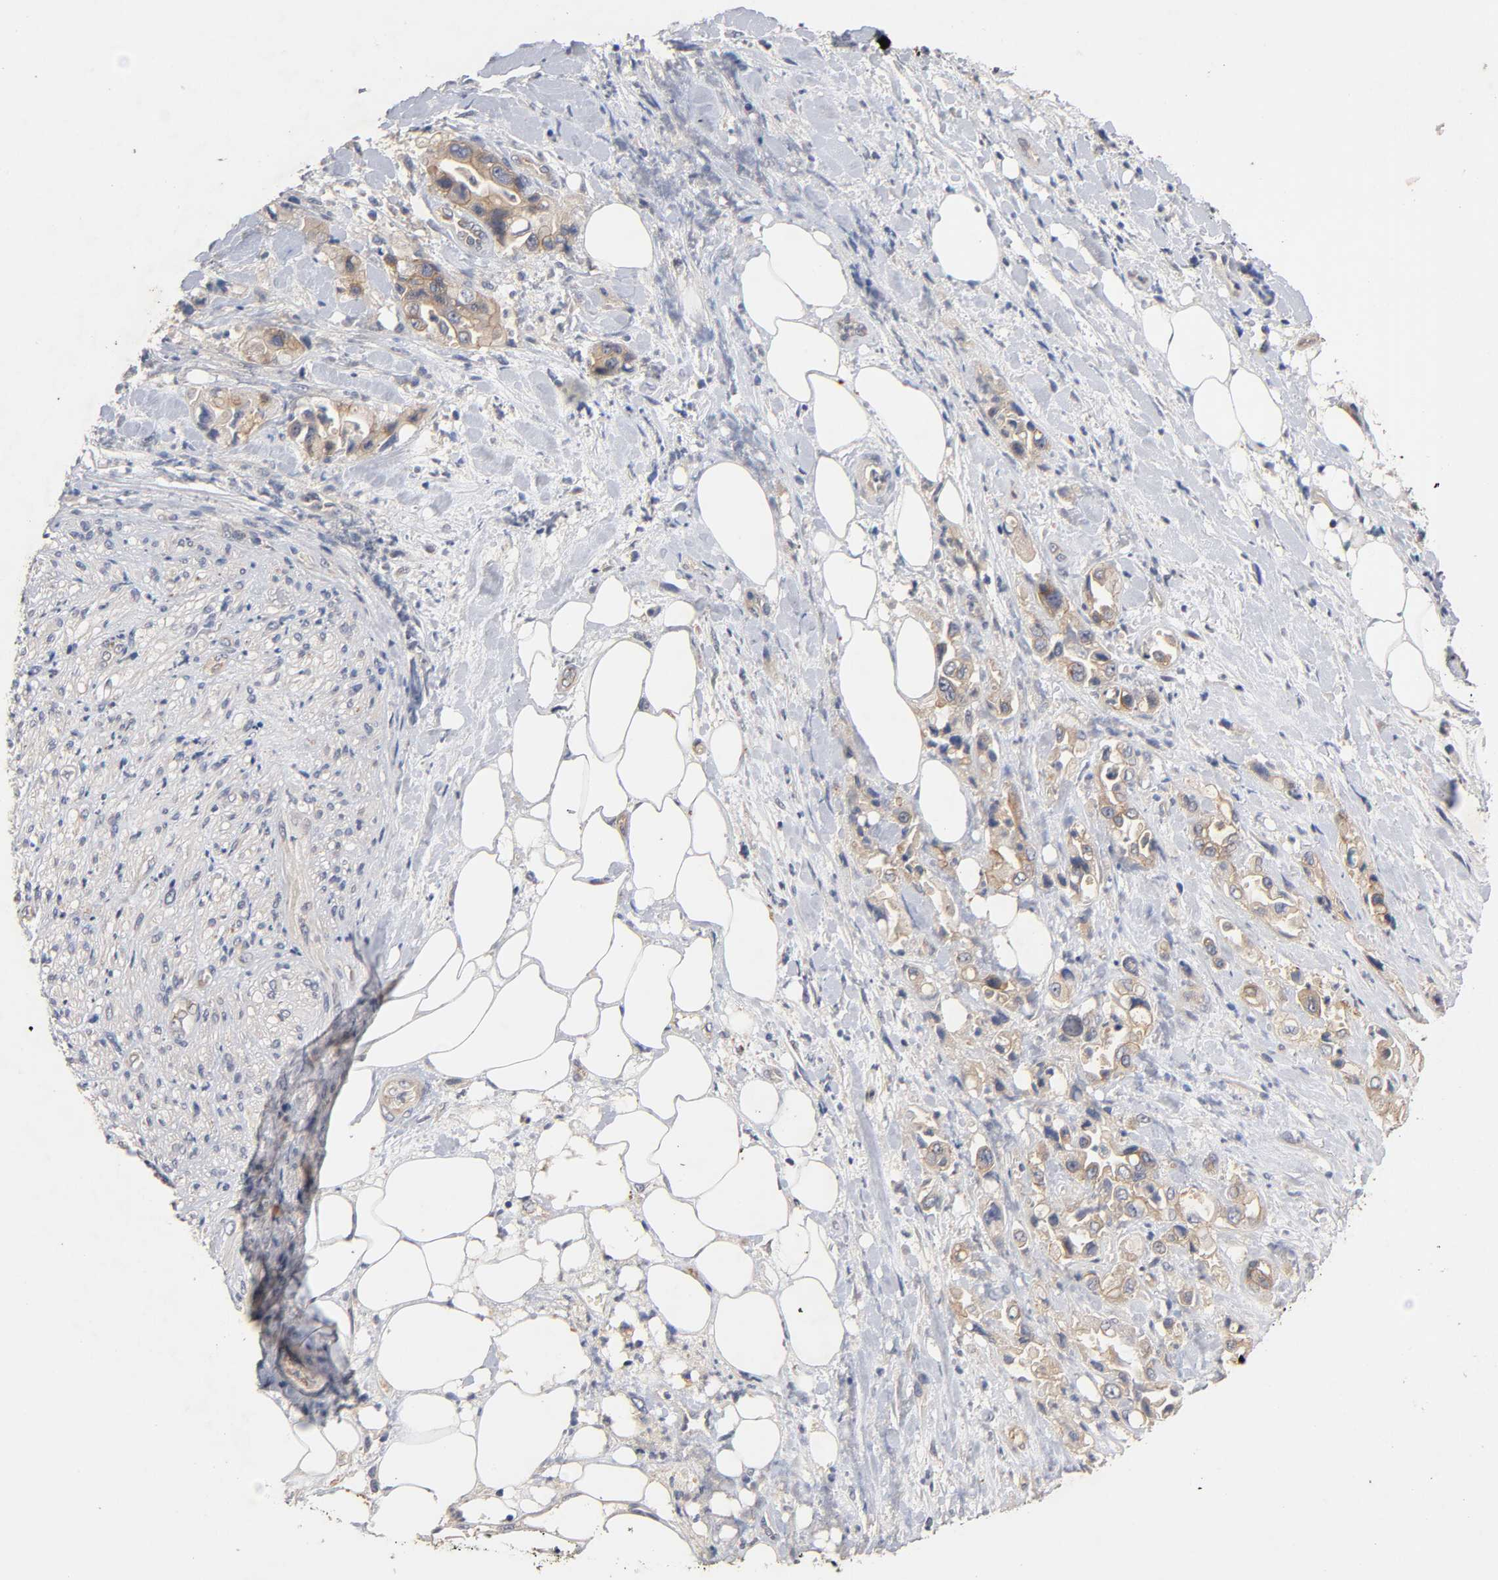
{"staining": {"intensity": "moderate", "quantity": ">75%", "location": "cytoplasmic/membranous"}, "tissue": "pancreatic cancer", "cell_type": "Tumor cells", "image_type": "cancer", "snomed": [{"axis": "morphology", "description": "Adenocarcinoma, NOS"}, {"axis": "topography", "description": "Pancreas"}], "caption": "Moderate cytoplasmic/membranous positivity for a protein is appreciated in about >75% of tumor cells of pancreatic cancer using immunohistochemistry (IHC).", "gene": "PDZD11", "patient": {"sex": "male", "age": 70}}